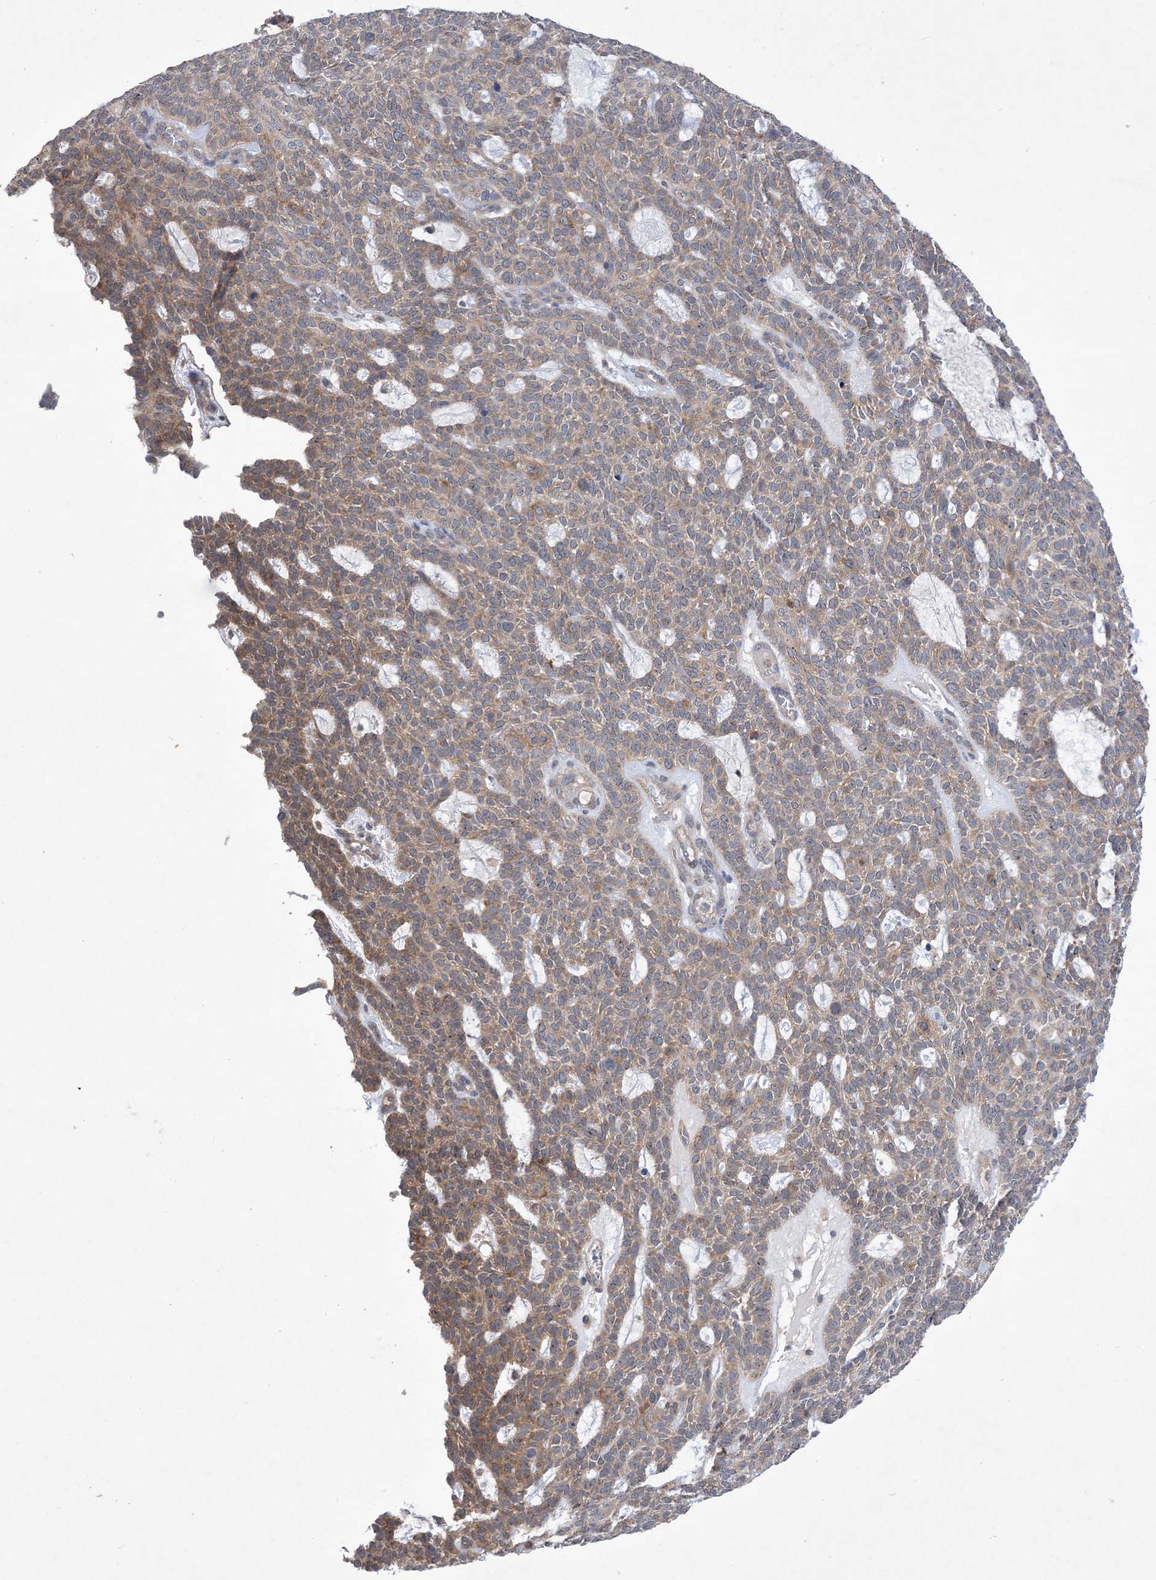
{"staining": {"intensity": "moderate", "quantity": ">75%", "location": "cytoplasmic/membranous"}, "tissue": "skin cancer", "cell_type": "Tumor cells", "image_type": "cancer", "snomed": [{"axis": "morphology", "description": "Squamous cell carcinoma, NOS"}, {"axis": "topography", "description": "Skin"}], "caption": "Immunohistochemistry (IHC) staining of squamous cell carcinoma (skin), which shows medium levels of moderate cytoplasmic/membranous positivity in about >75% of tumor cells indicating moderate cytoplasmic/membranous protein staining. The staining was performed using DAB (3,3'-diaminobenzidine) (brown) for protein detection and nuclei were counterstained in hematoxylin (blue).", "gene": "EHBP1", "patient": {"sex": "female", "age": 90}}